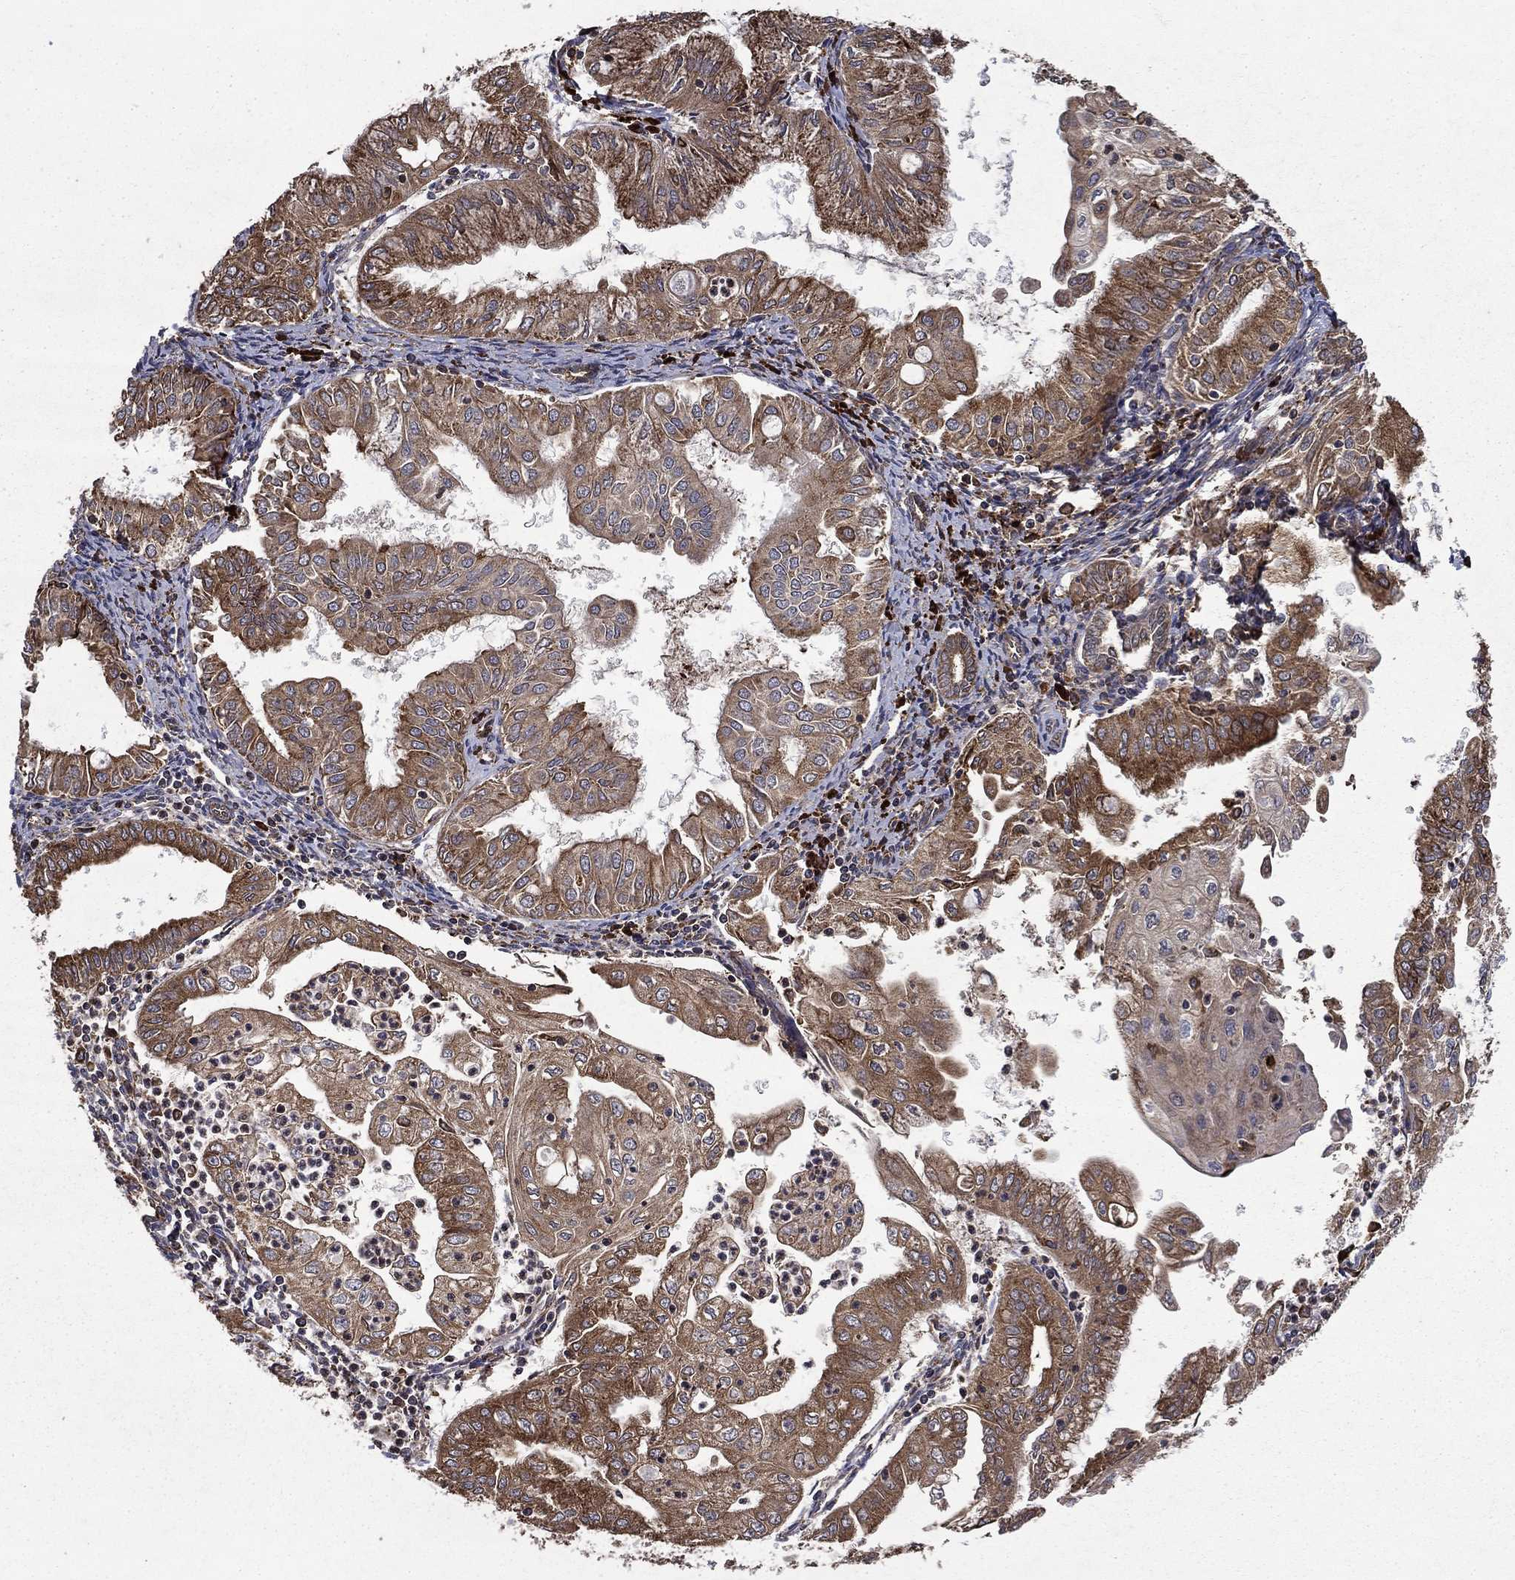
{"staining": {"intensity": "moderate", "quantity": ">75%", "location": "cytoplasmic/membranous"}, "tissue": "endometrial cancer", "cell_type": "Tumor cells", "image_type": "cancer", "snomed": [{"axis": "morphology", "description": "Adenocarcinoma, NOS"}, {"axis": "topography", "description": "Endometrium"}], "caption": "A micrograph showing moderate cytoplasmic/membranous positivity in about >75% of tumor cells in endometrial cancer (adenocarcinoma), as visualized by brown immunohistochemical staining.", "gene": "BABAM2", "patient": {"sex": "female", "age": 56}}